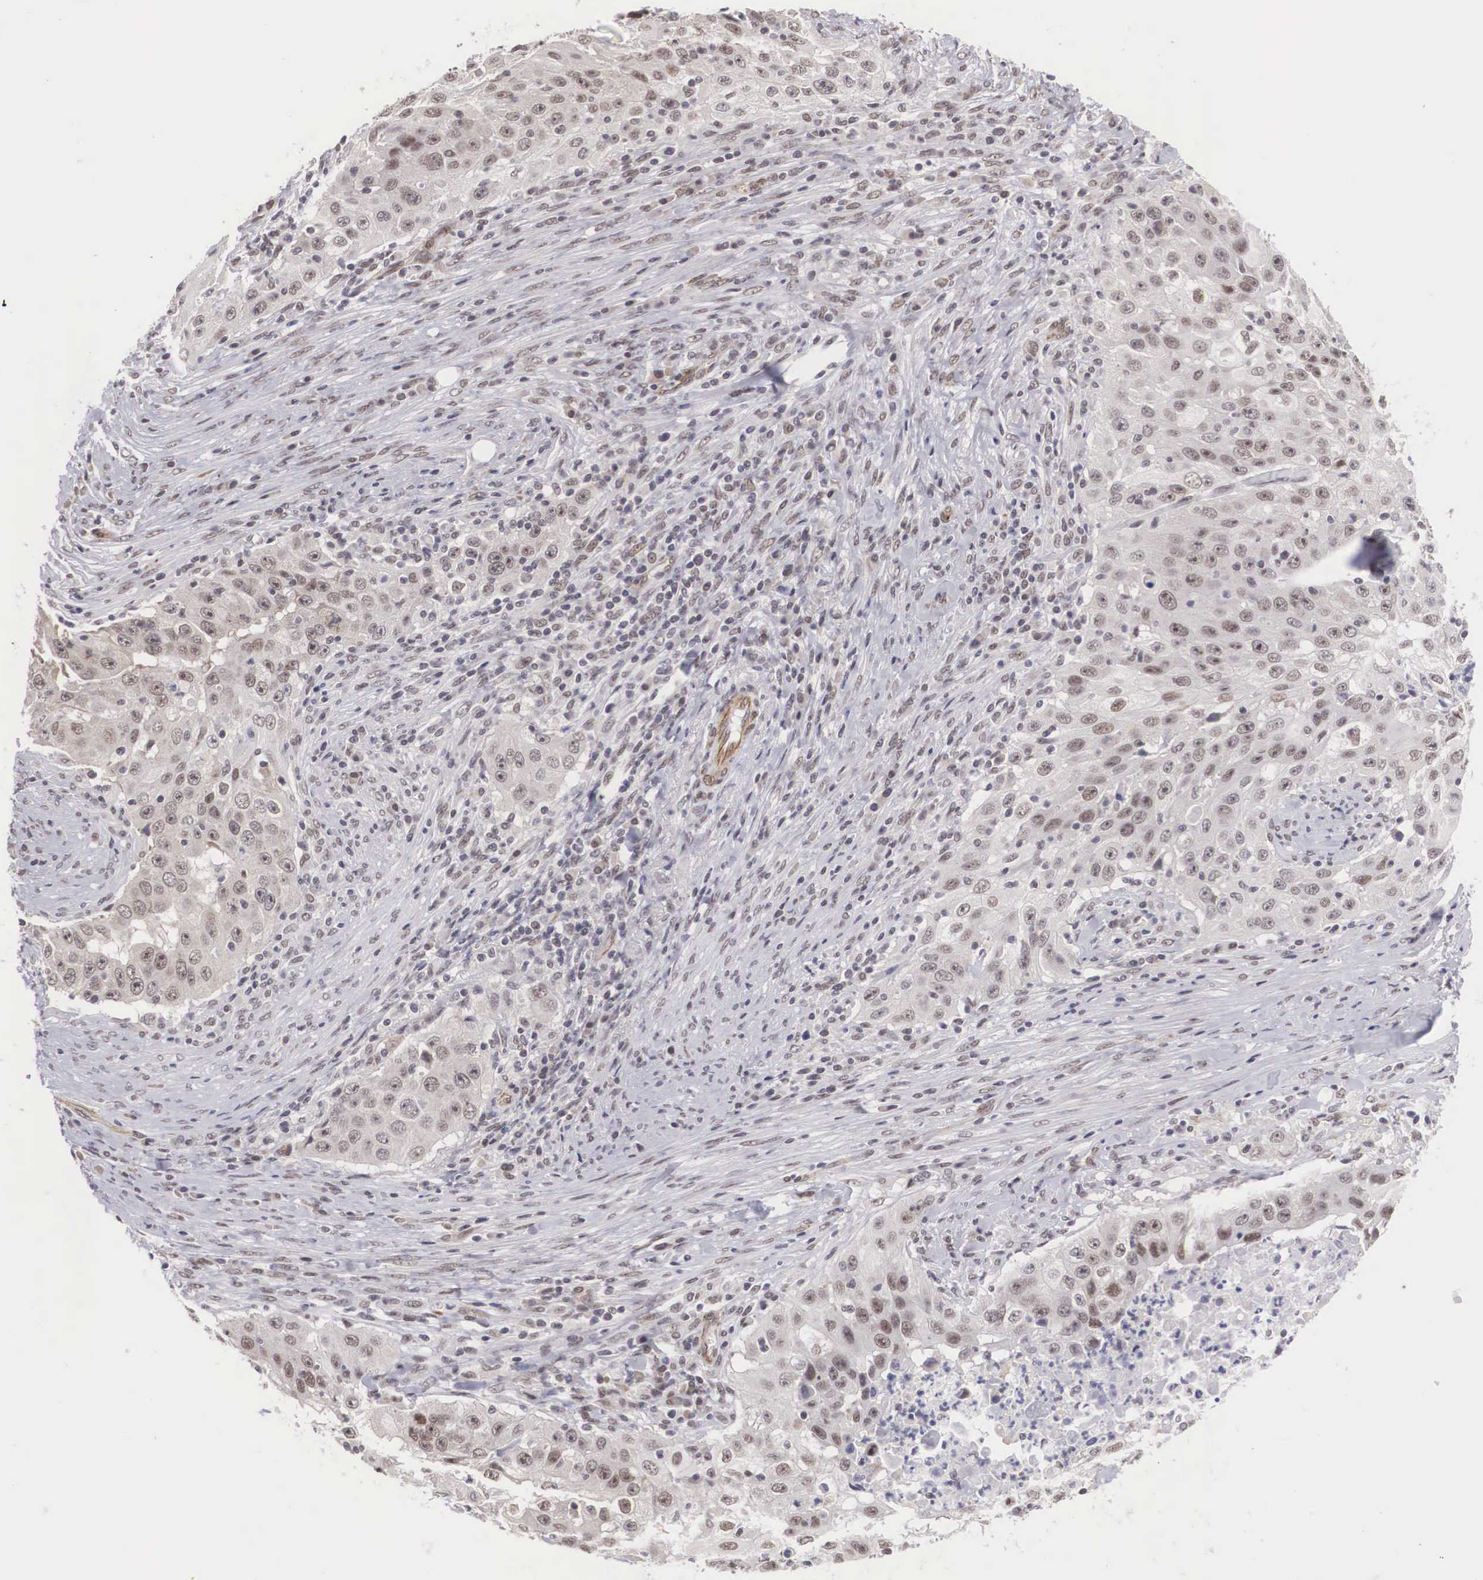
{"staining": {"intensity": "weak", "quantity": "25%-75%", "location": "nuclear"}, "tissue": "lung cancer", "cell_type": "Tumor cells", "image_type": "cancer", "snomed": [{"axis": "morphology", "description": "Squamous cell carcinoma, NOS"}, {"axis": "topography", "description": "Lung"}], "caption": "The immunohistochemical stain shows weak nuclear positivity in tumor cells of lung cancer (squamous cell carcinoma) tissue.", "gene": "MORC2", "patient": {"sex": "male", "age": 64}}